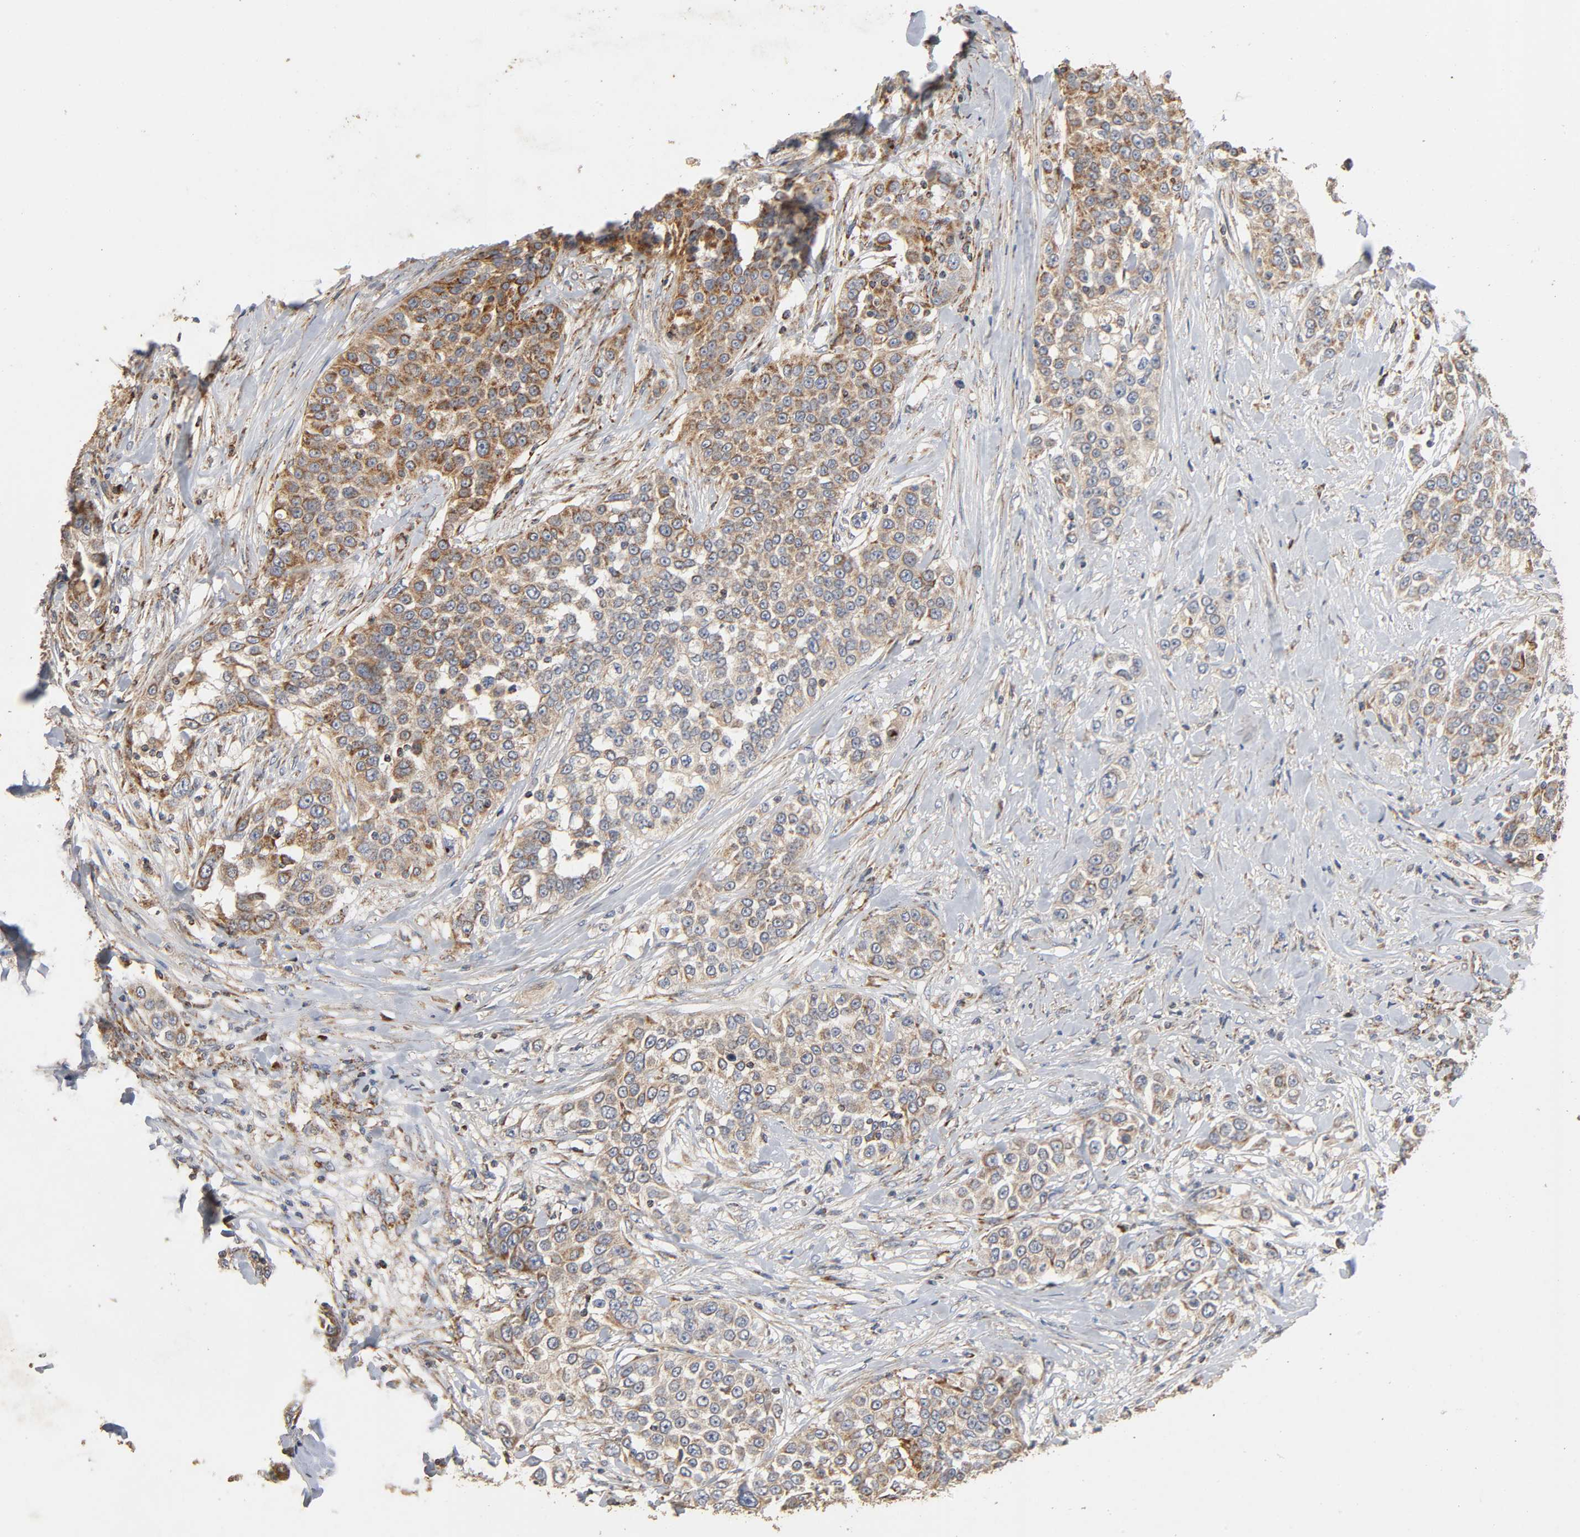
{"staining": {"intensity": "moderate", "quantity": ">75%", "location": "cytoplasmic/membranous"}, "tissue": "urothelial cancer", "cell_type": "Tumor cells", "image_type": "cancer", "snomed": [{"axis": "morphology", "description": "Urothelial carcinoma, High grade"}, {"axis": "topography", "description": "Urinary bladder"}], "caption": "Urothelial carcinoma (high-grade) stained with a brown dye displays moderate cytoplasmic/membranous positive positivity in approximately >75% of tumor cells.", "gene": "NDUFS3", "patient": {"sex": "female", "age": 80}}